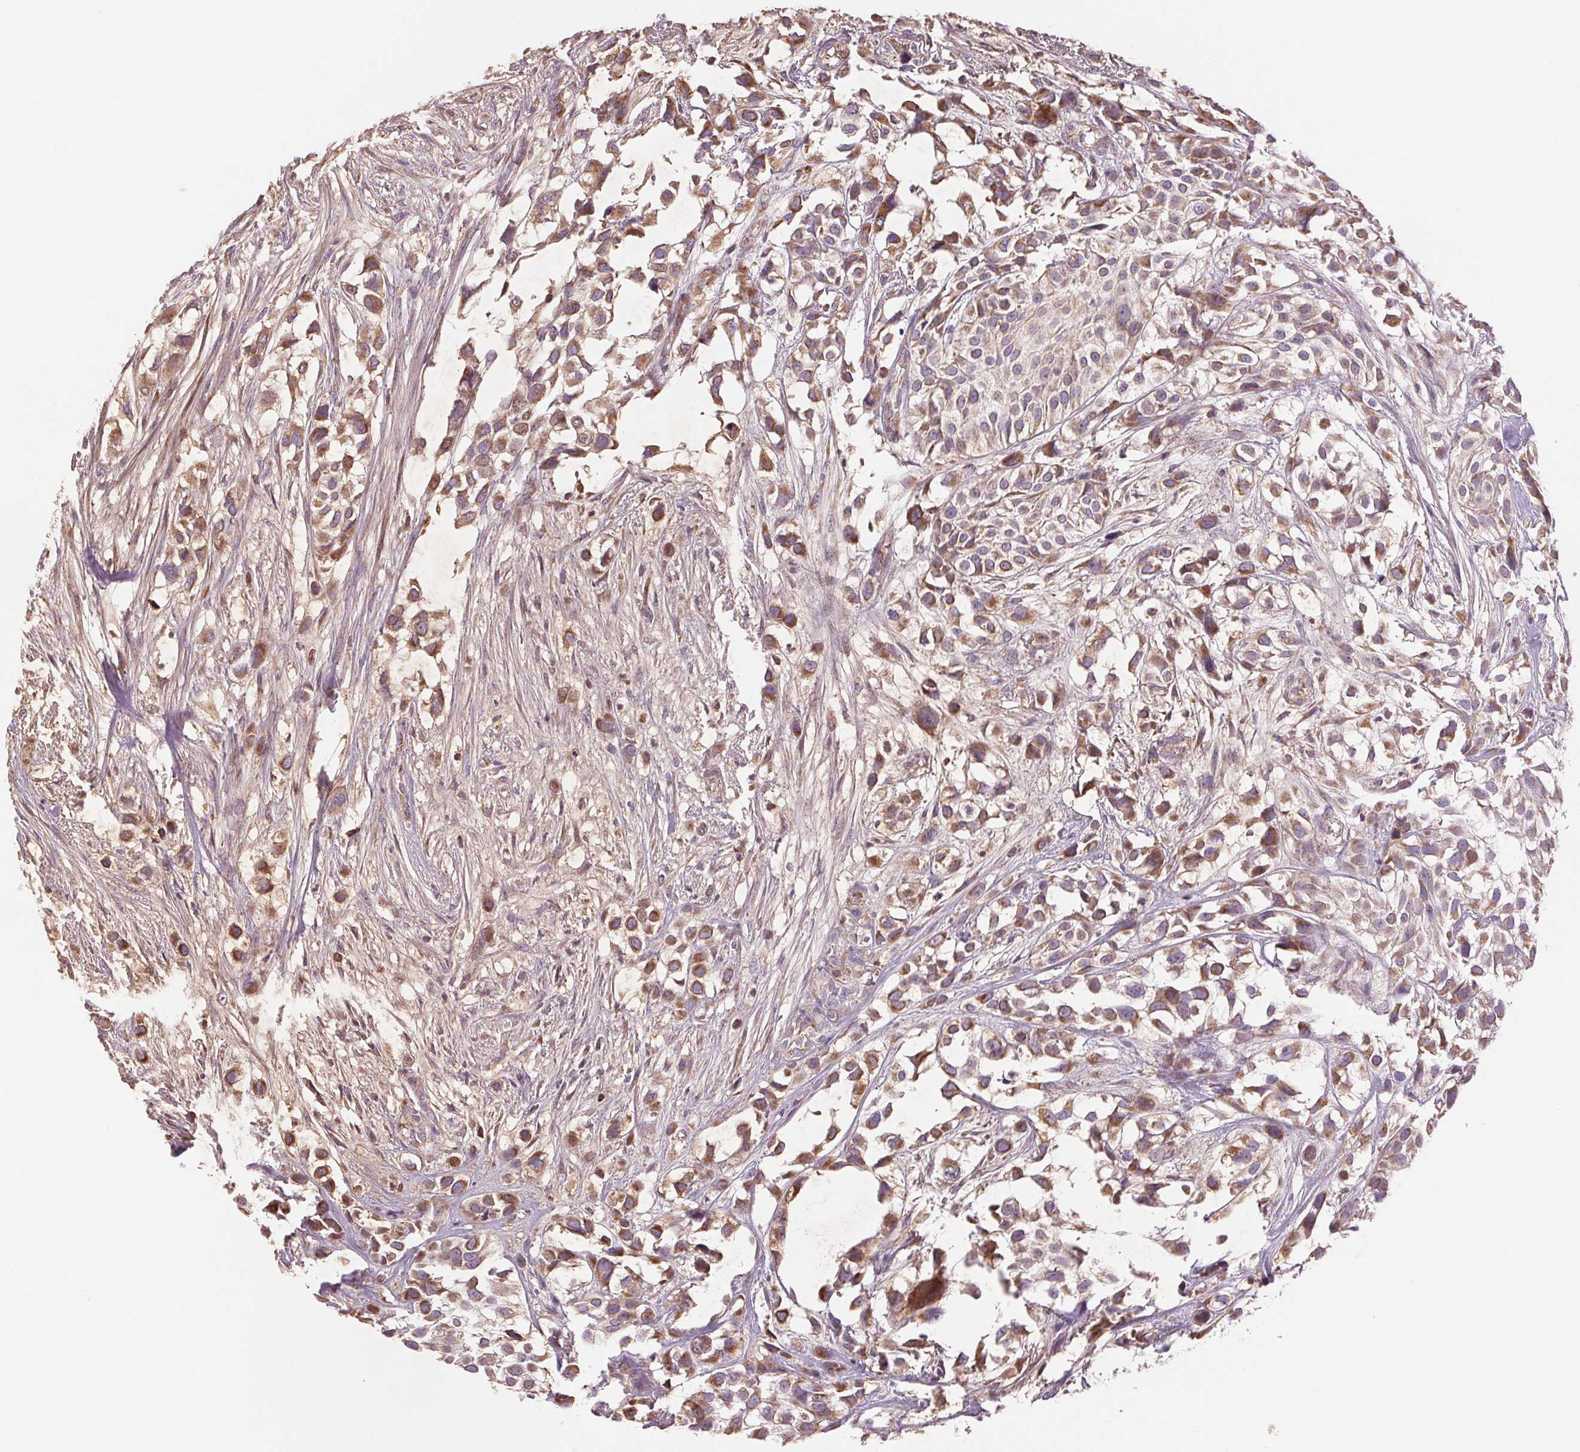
{"staining": {"intensity": "weak", "quantity": ">75%", "location": "cytoplasmic/membranous"}, "tissue": "urothelial cancer", "cell_type": "Tumor cells", "image_type": "cancer", "snomed": [{"axis": "morphology", "description": "Urothelial carcinoma, High grade"}, {"axis": "topography", "description": "Urinary bladder"}], "caption": "IHC of urothelial cancer demonstrates low levels of weak cytoplasmic/membranous expression in approximately >75% of tumor cells.", "gene": "DGUOK", "patient": {"sex": "male", "age": 56}}